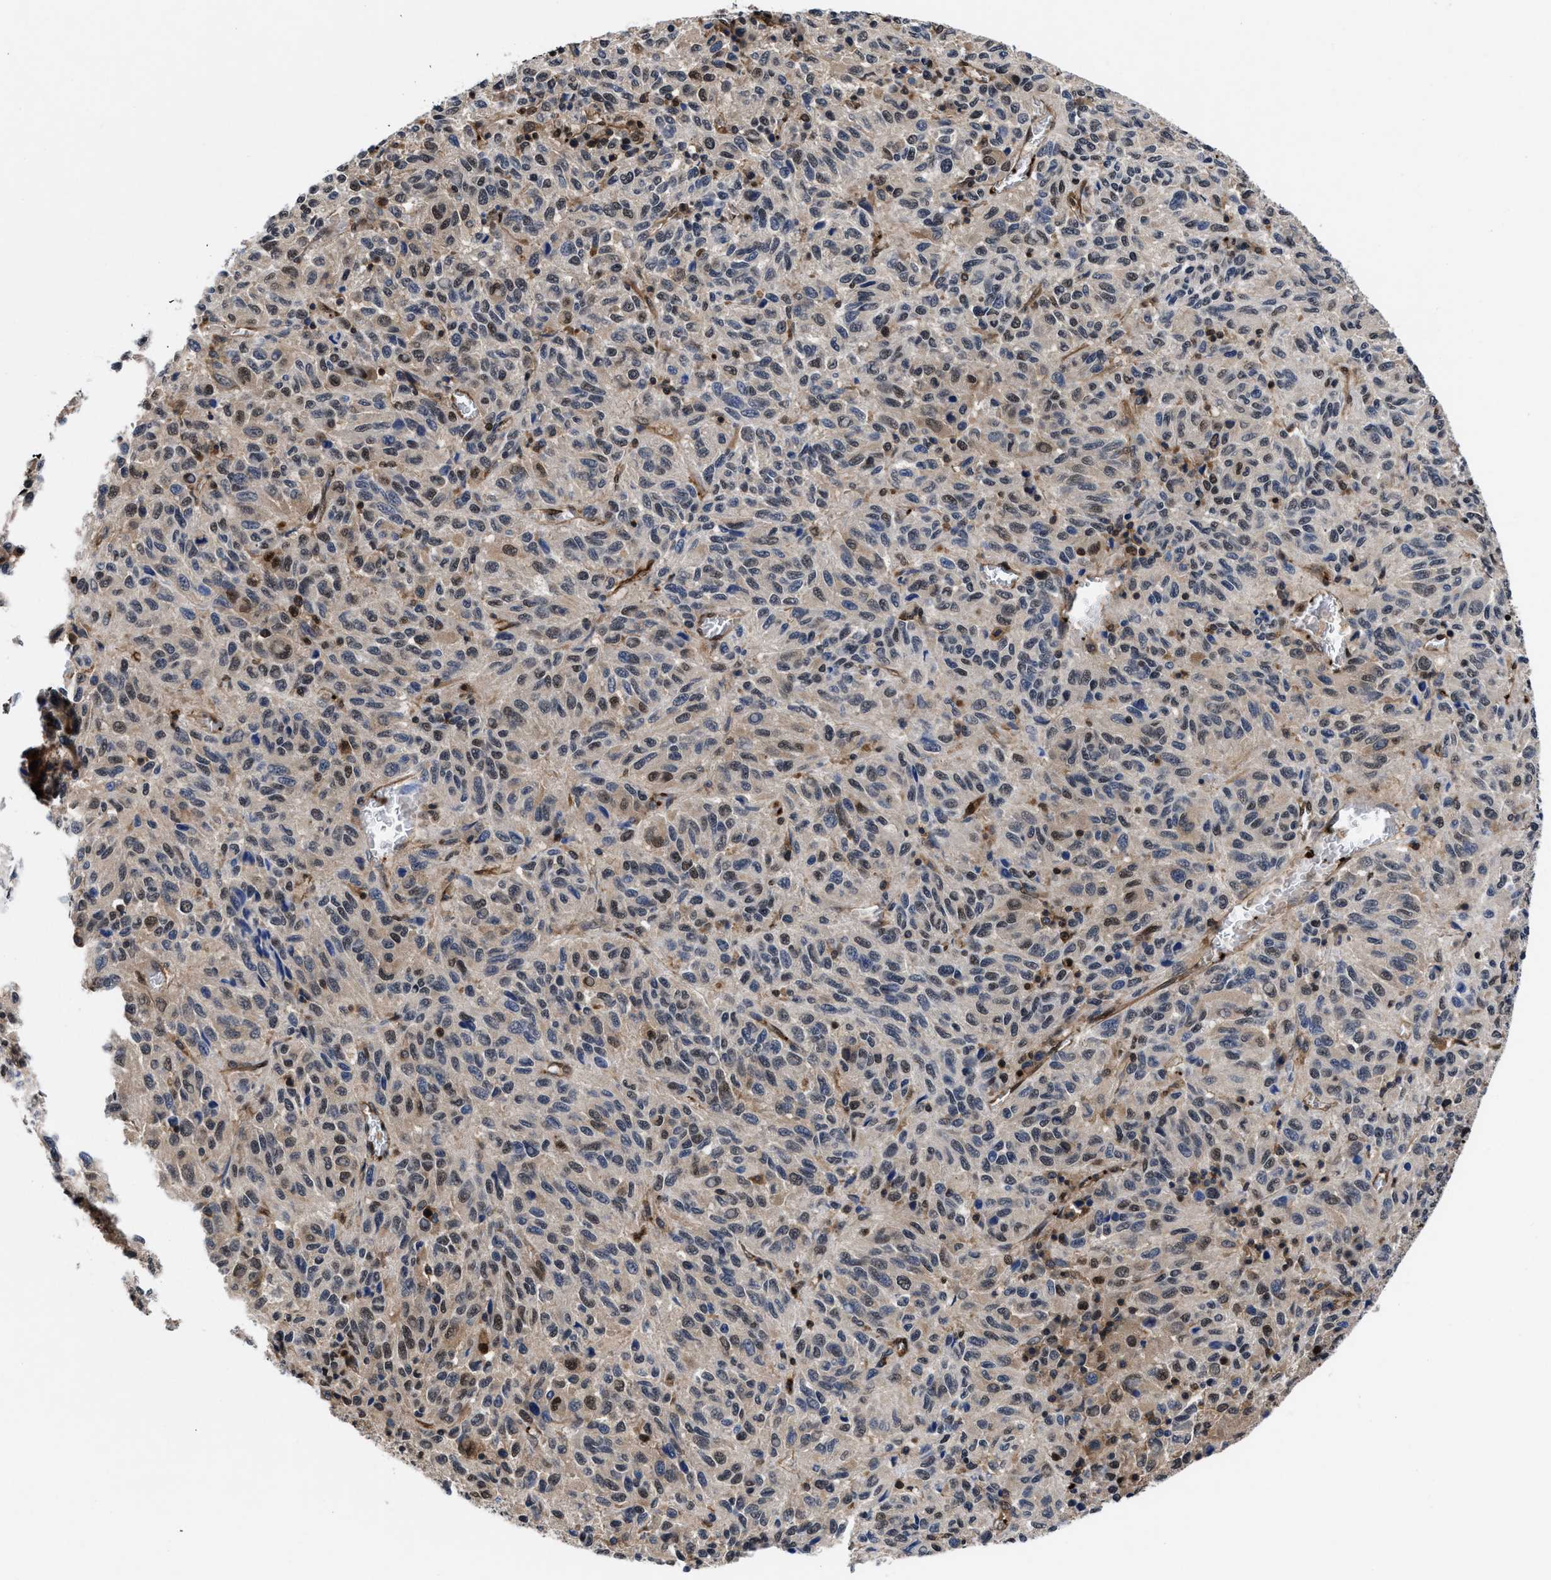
{"staining": {"intensity": "moderate", "quantity": "<25%", "location": "nuclear"}, "tissue": "melanoma", "cell_type": "Tumor cells", "image_type": "cancer", "snomed": [{"axis": "morphology", "description": "Malignant melanoma, Metastatic site"}, {"axis": "topography", "description": "Lung"}], "caption": "Melanoma stained with immunohistochemistry (IHC) demonstrates moderate nuclear expression in approximately <25% of tumor cells.", "gene": "ACLY", "patient": {"sex": "male", "age": 64}}